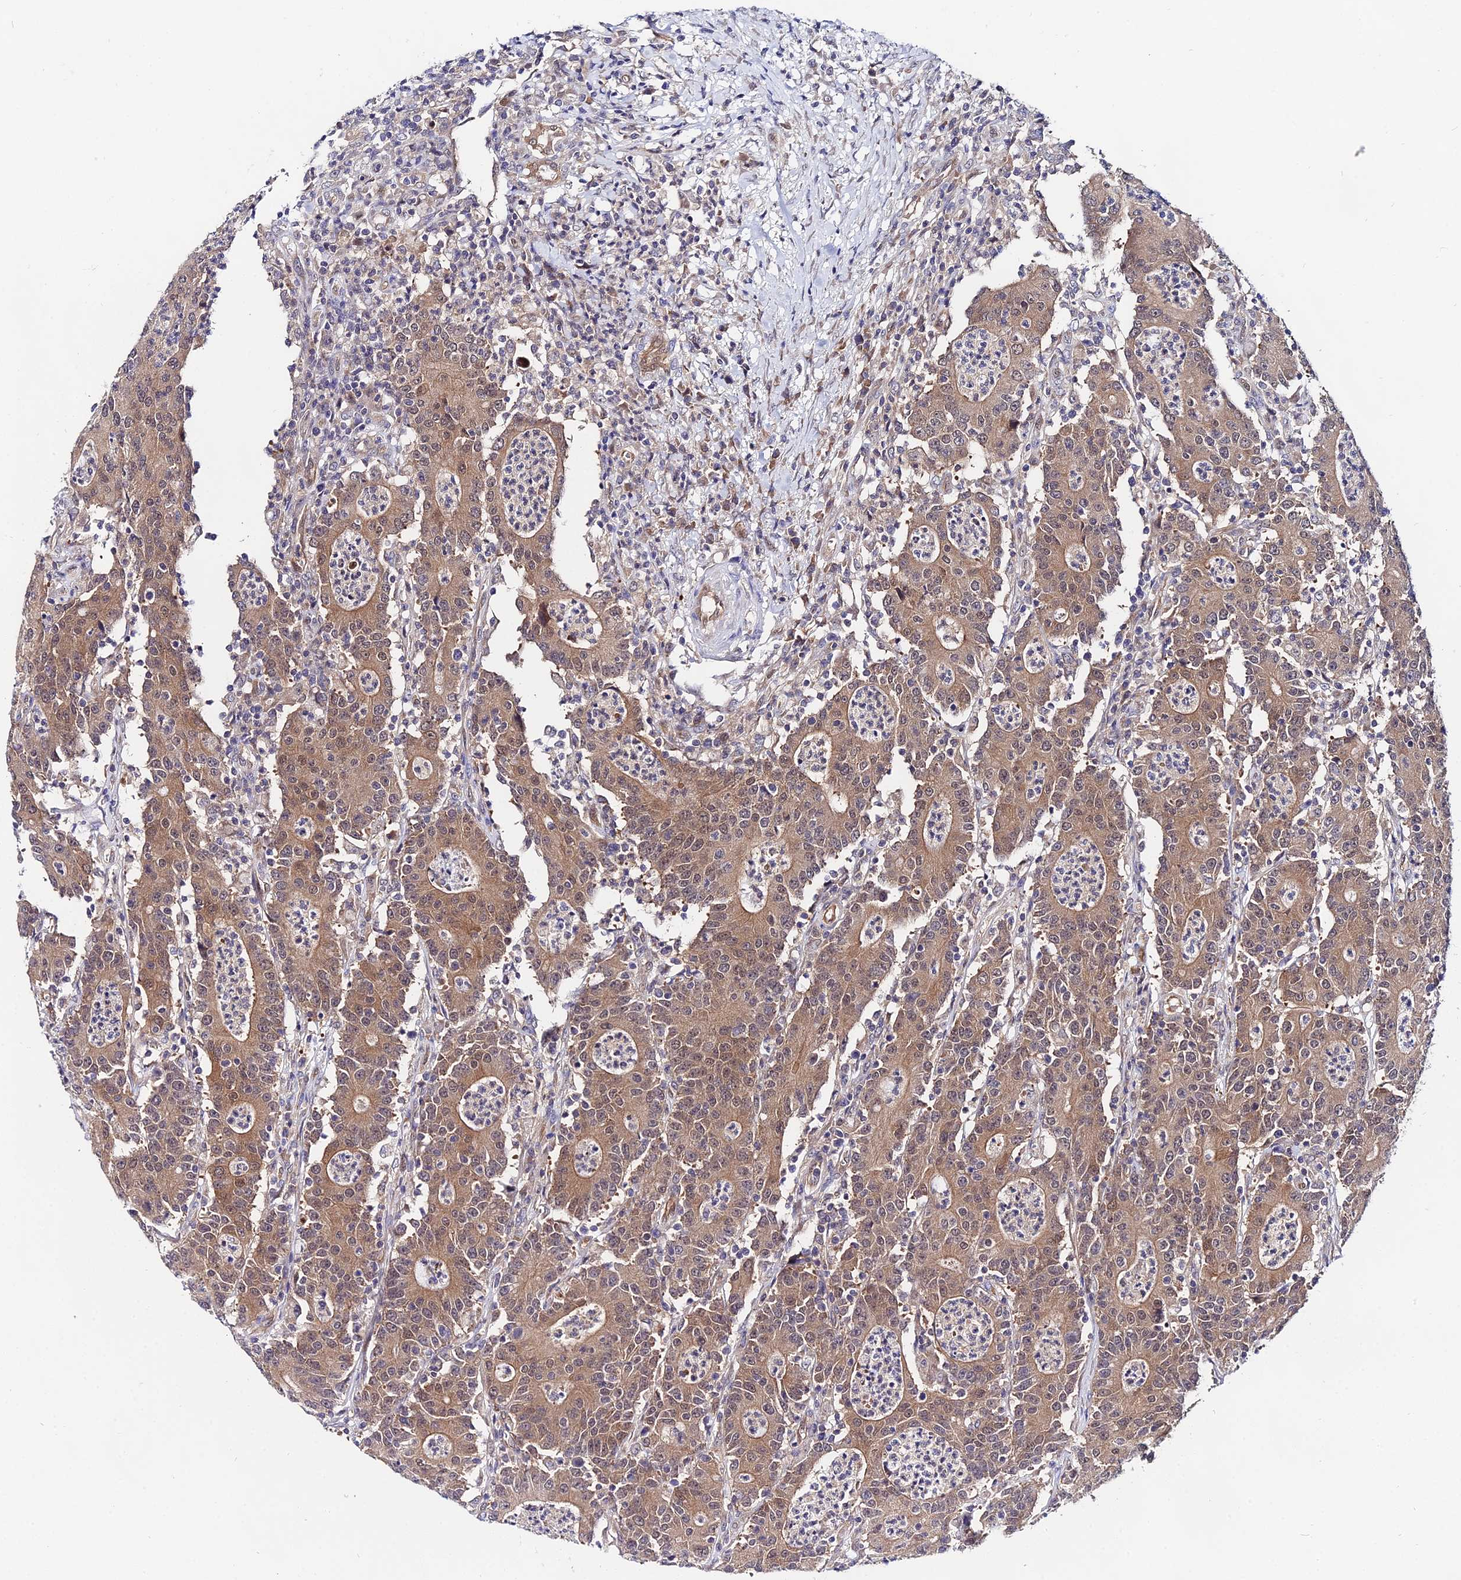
{"staining": {"intensity": "moderate", "quantity": ">75%", "location": "cytoplasmic/membranous,nuclear"}, "tissue": "colorectal cancer", "cell_type": "Tumor cells", "image_type": "cancer", "snomed": [{"axis": "morphology", "description": "Adenocarcinoma, NOS"}, {"axis": "topography", "description": "Colon"}], "caption": "High-power microscopy captured an IHC image of colorectal cancer, revealing moderate cytoplasmic/membranous and nuclear positivity in about >75% of tumor cells.", "gene": "PPP2R2C", "patient": {"sex": "male", "age": 83}}